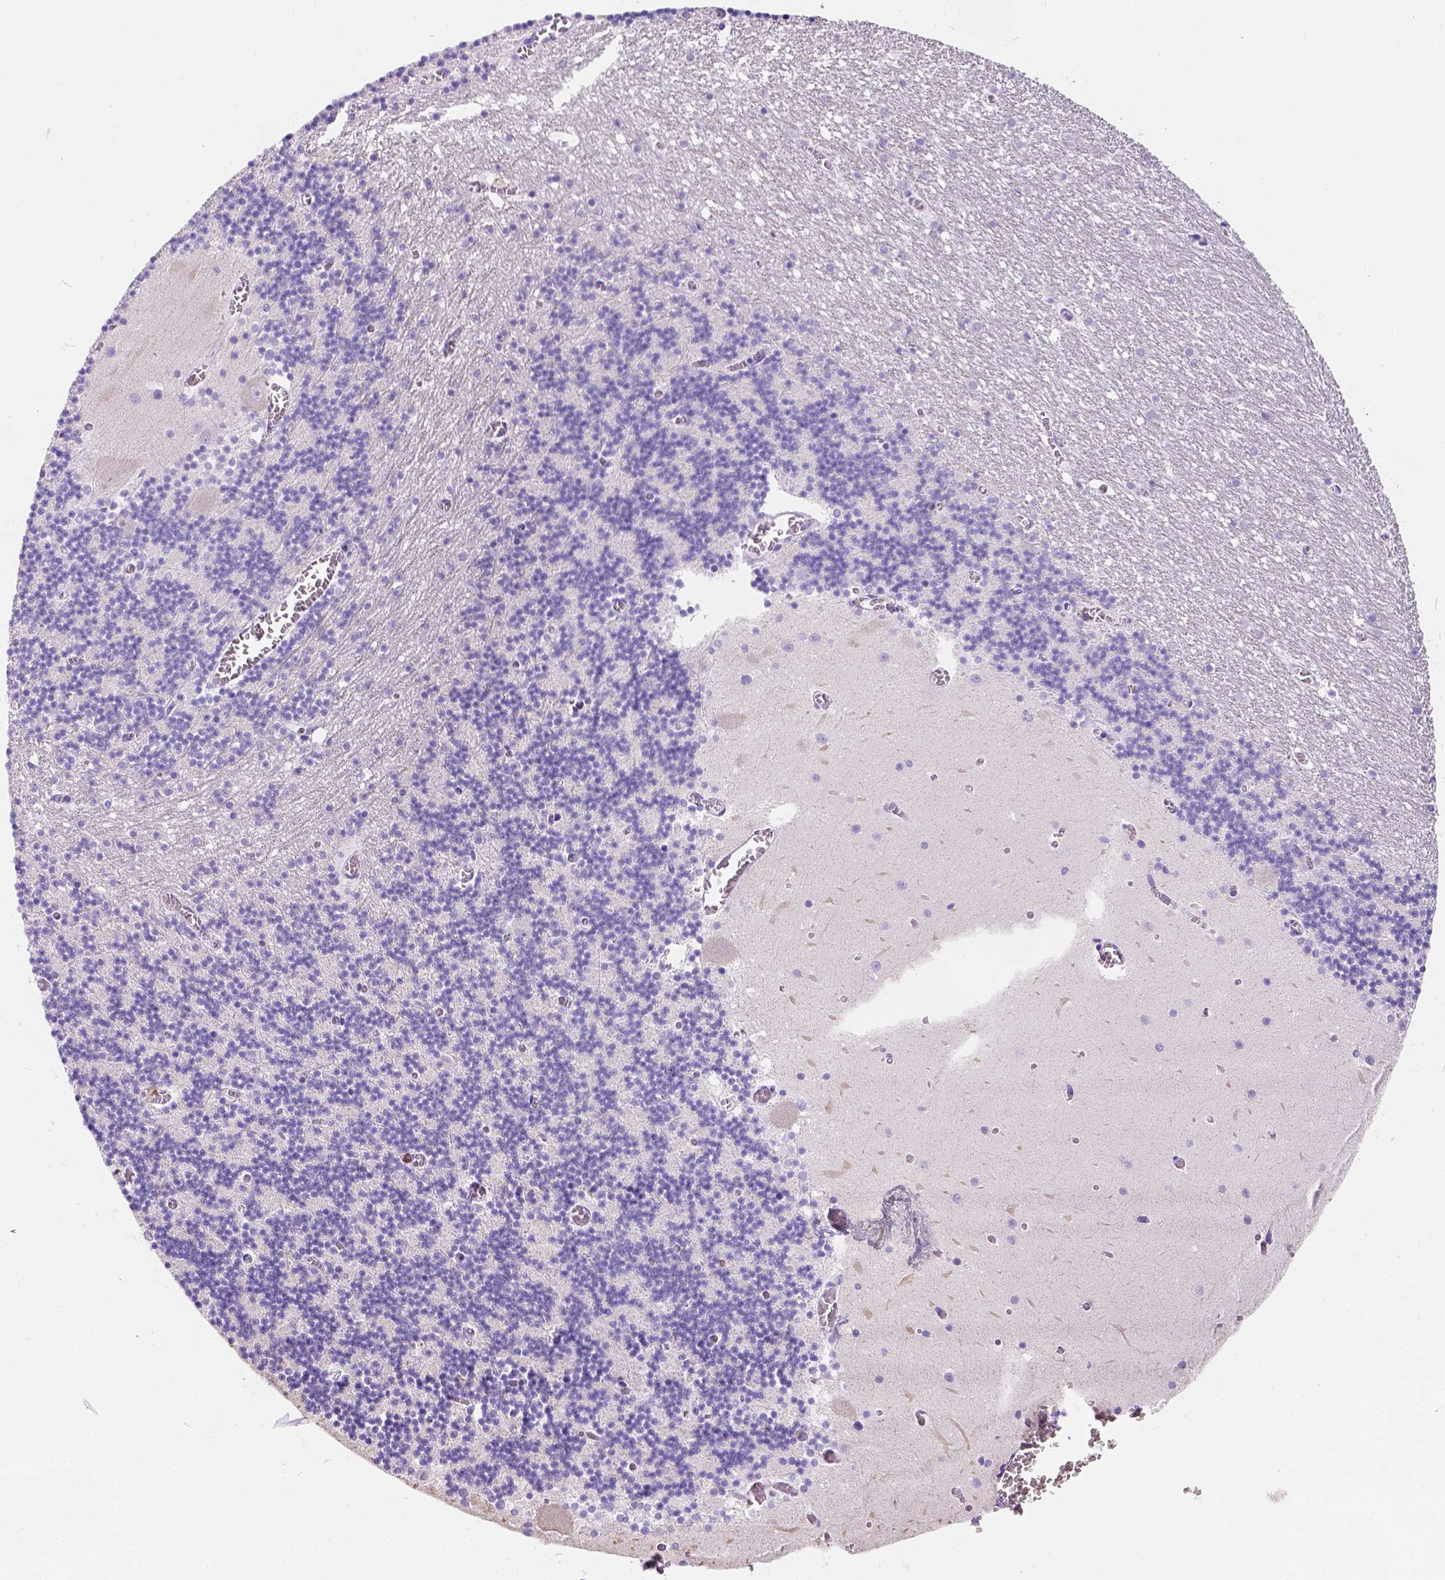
{"staining": {"intensity": "negative", "quantity": "none", "location": "none"}, "tissue": "cerebellum", "cell_type": "Cells in granular layer", "image_type": "normal", "snomed": [{"axis": "morphology", "description": "Normal tissue, NOS"}, {"axis": "topography", "description": "Cerebellum"}], "caption": "The histopathology image shows no staining of cells in granular layer in benign cerebellum.", "gene": "PHF7", "patient": {"sex": "female", "age": 28}}